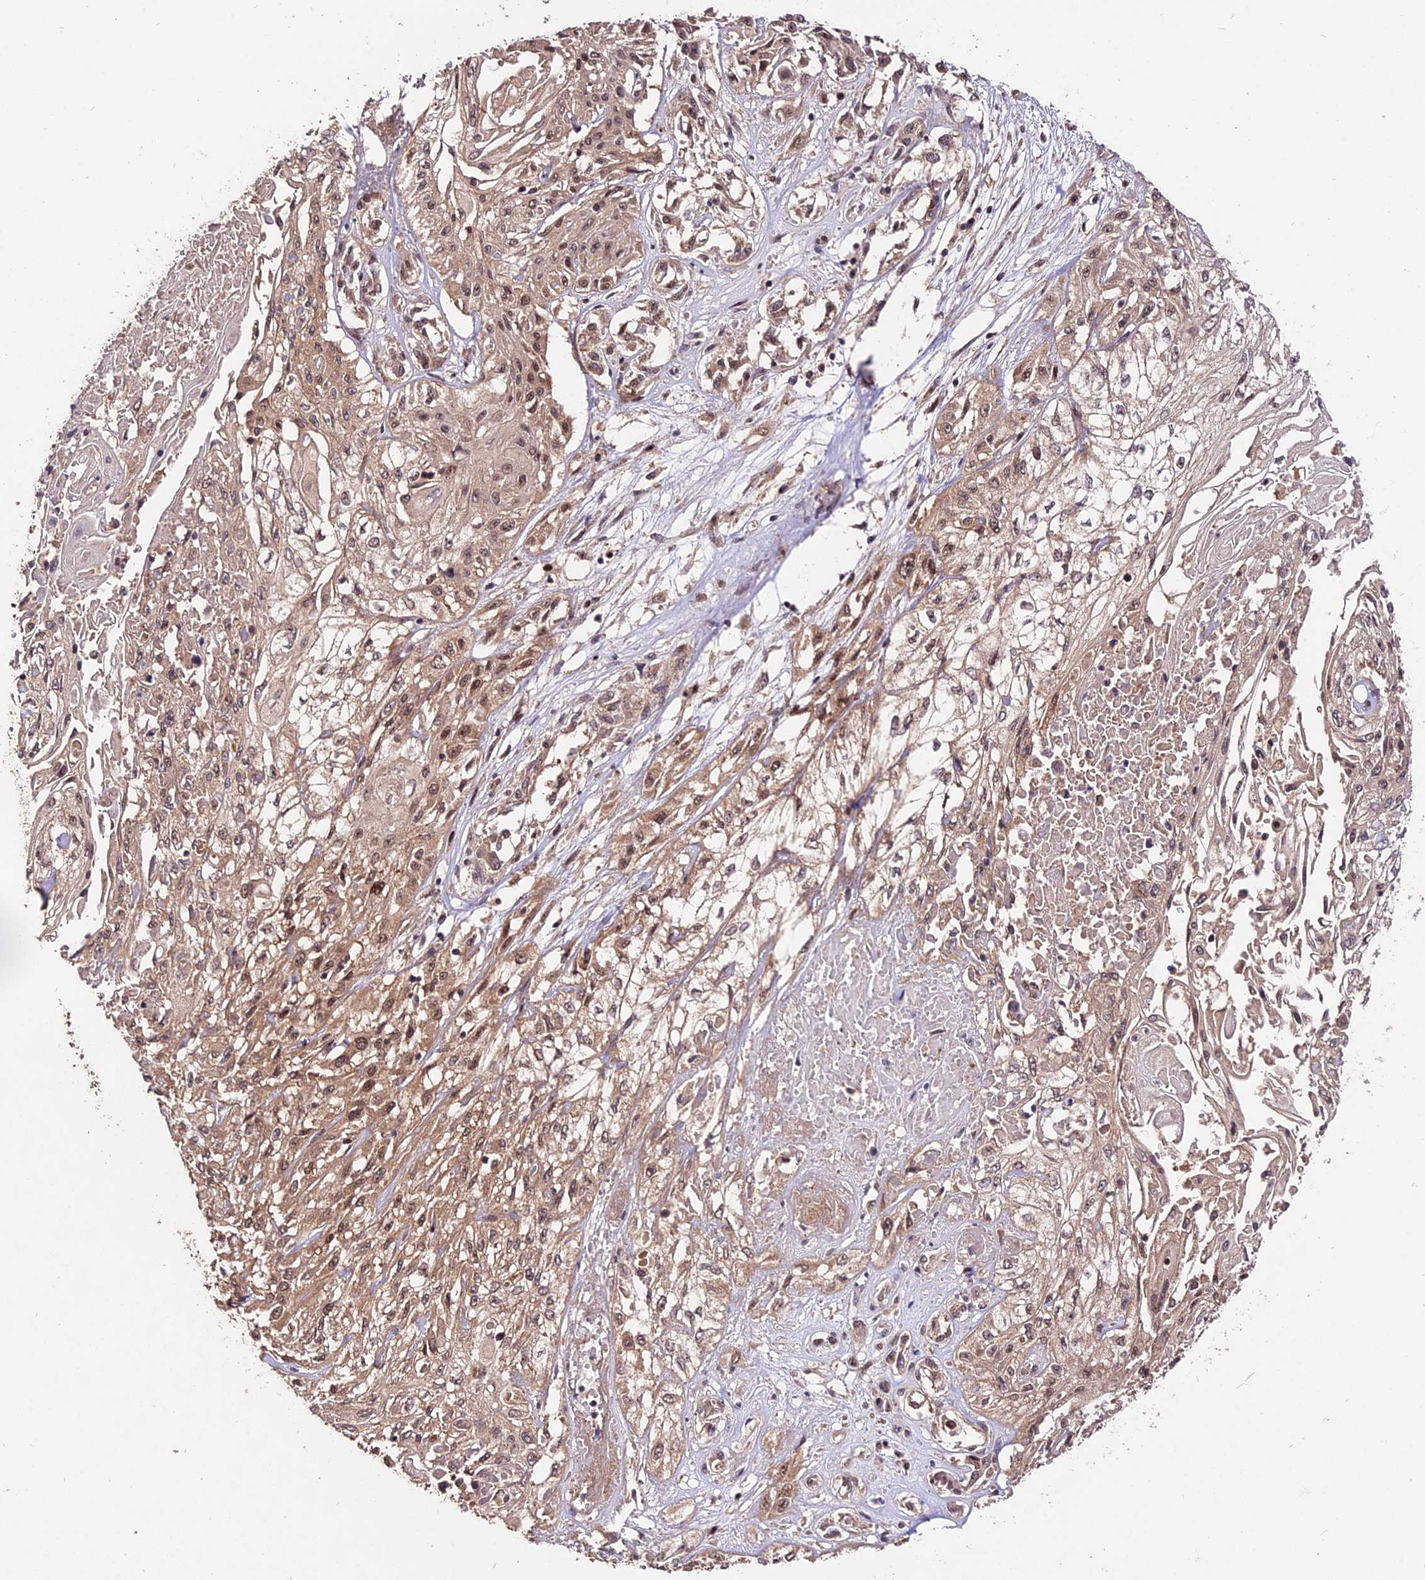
{"staining": {"intensity": "weak", "quantity": "25%-75%", "location": "cytoplasmic/membranous,nuclear"}, "tissue": "skin cancer", "cell_type": "Tumor cells", "image_type": "cancer", "snomed": [{"axis": "morphology", "description": "Squamous cell carcinoma, NOS"}, {"axis": "morphology", "description": "Squamous cell carcinoma, metastatic, NOS"}, {"axis": "topography", "description": "Skin"}, {"axis": "topography", "description": "Lymph node"}], "caption": "Immunohistochemistry (IHC) staining of metastatic squamous cell carcinoma (skin), which shows low levels of weak cytoplasmic/membranous and nuclear staining in about 25%-75% of tumor cells indicating weak cytoplasmic/membranous and nuclear protein expression. The staining was performed using DAB (3,3'-diaminobenzidine) (brown) for protein detection and nuclei were counterstained in hematoxylin (blue).", "gene": "TRMT1", "patient": {"sex": "male", "age": 75}}